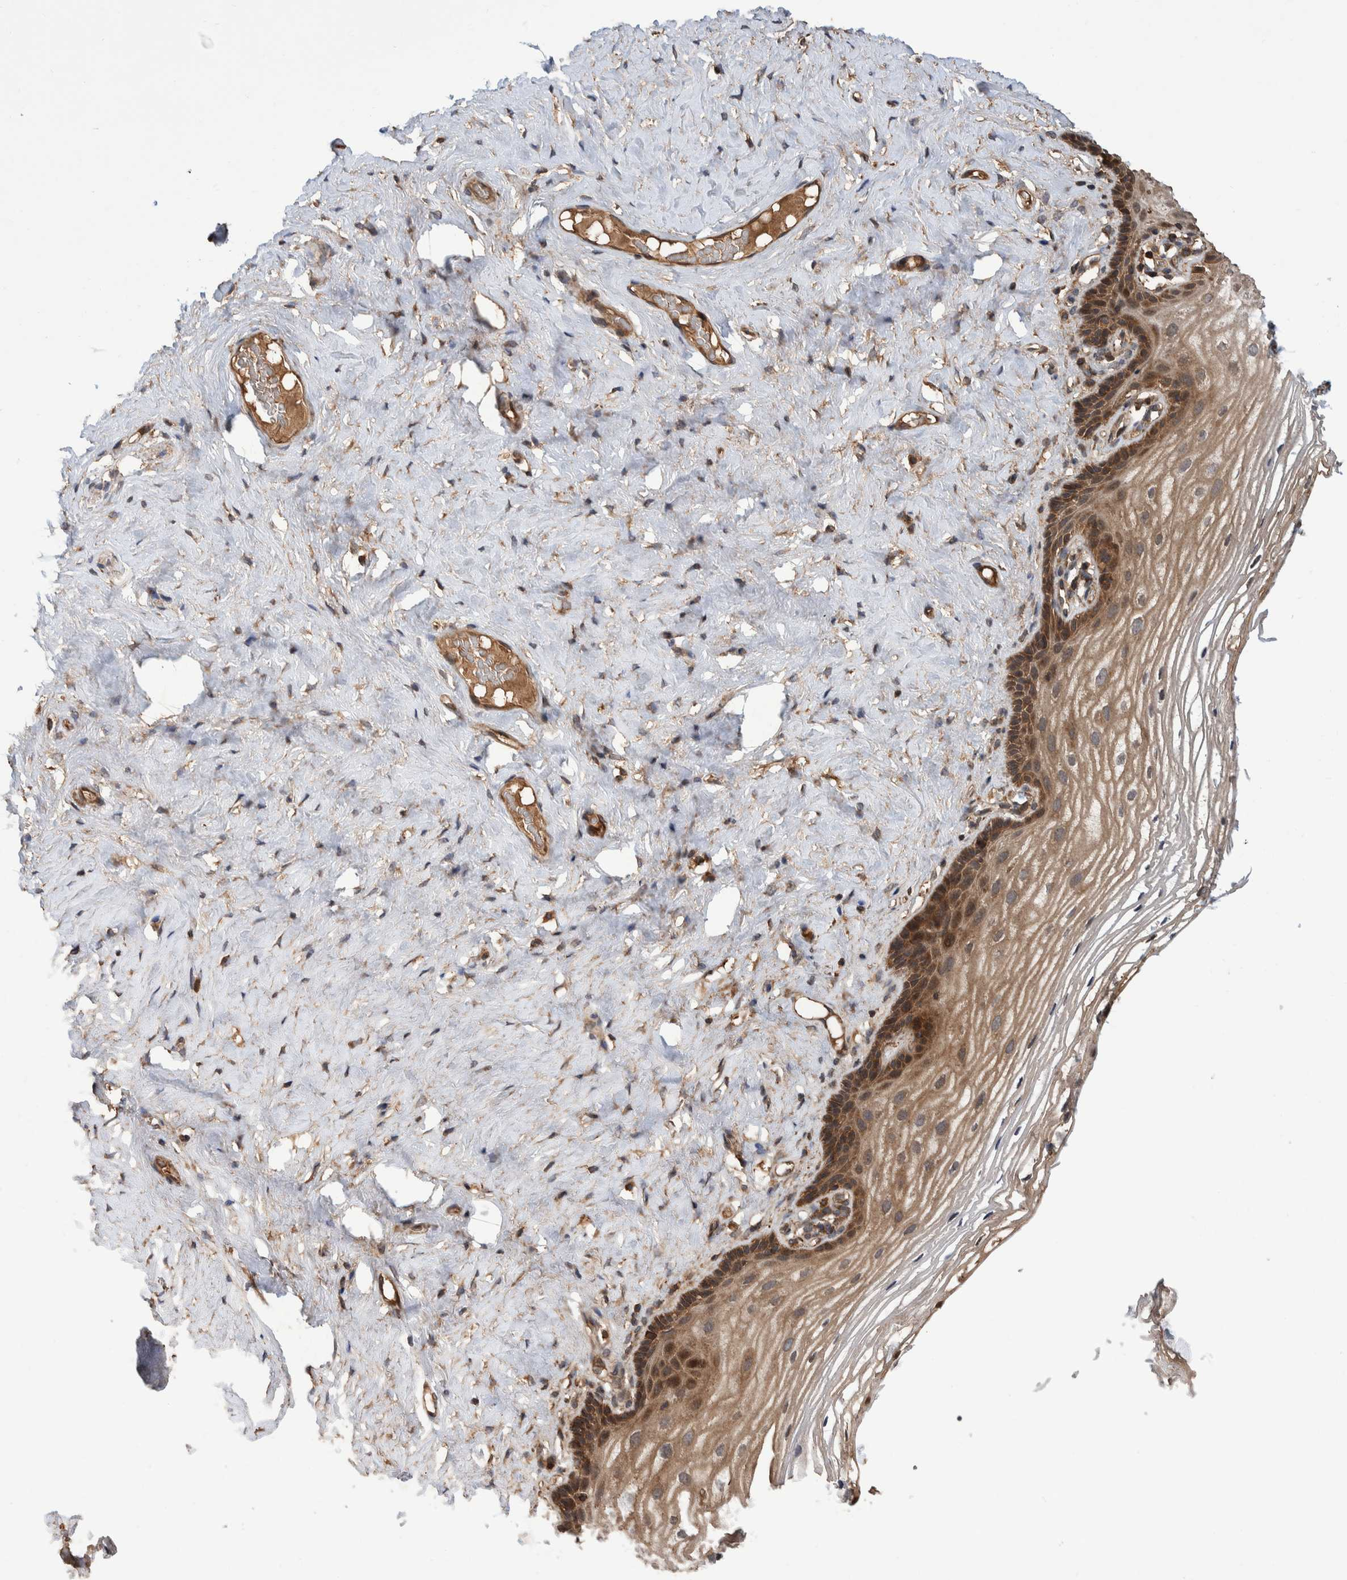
{"staining": {"intensity": "moderate", "quantity": ">75%", "location": "cytoplasmic/membranous"}, "tissue": "vagina", "cell_type": "Squamous epithelial cells", "image_type": "normal", "snomed": [{"axis": "morphology", "description": "Normal tissue, NOS"}, {"axis": "morphology", "description": "Adenocarcinoma, NOS"}, {"axis": "topography", "description": "Rectum"}, {"axis": "topography", "description": "Vagina"}], "caption": "Immunohistochemistry (IHC) staining of normal vagina, which shows medium levels of moderate cytoplasmic/membranous expression in approximately >75% of squamous epithelial cells indicating moderate cytoplasmic/membranous protein staining. The staining was performed using DAB (3,3'-diaminobenzidine) (brown) for protein detection and nuclei were counterstained in hematoxylin (blue).", "gene": "VBP1", "patient": {"sex": "female", "age": 71}}